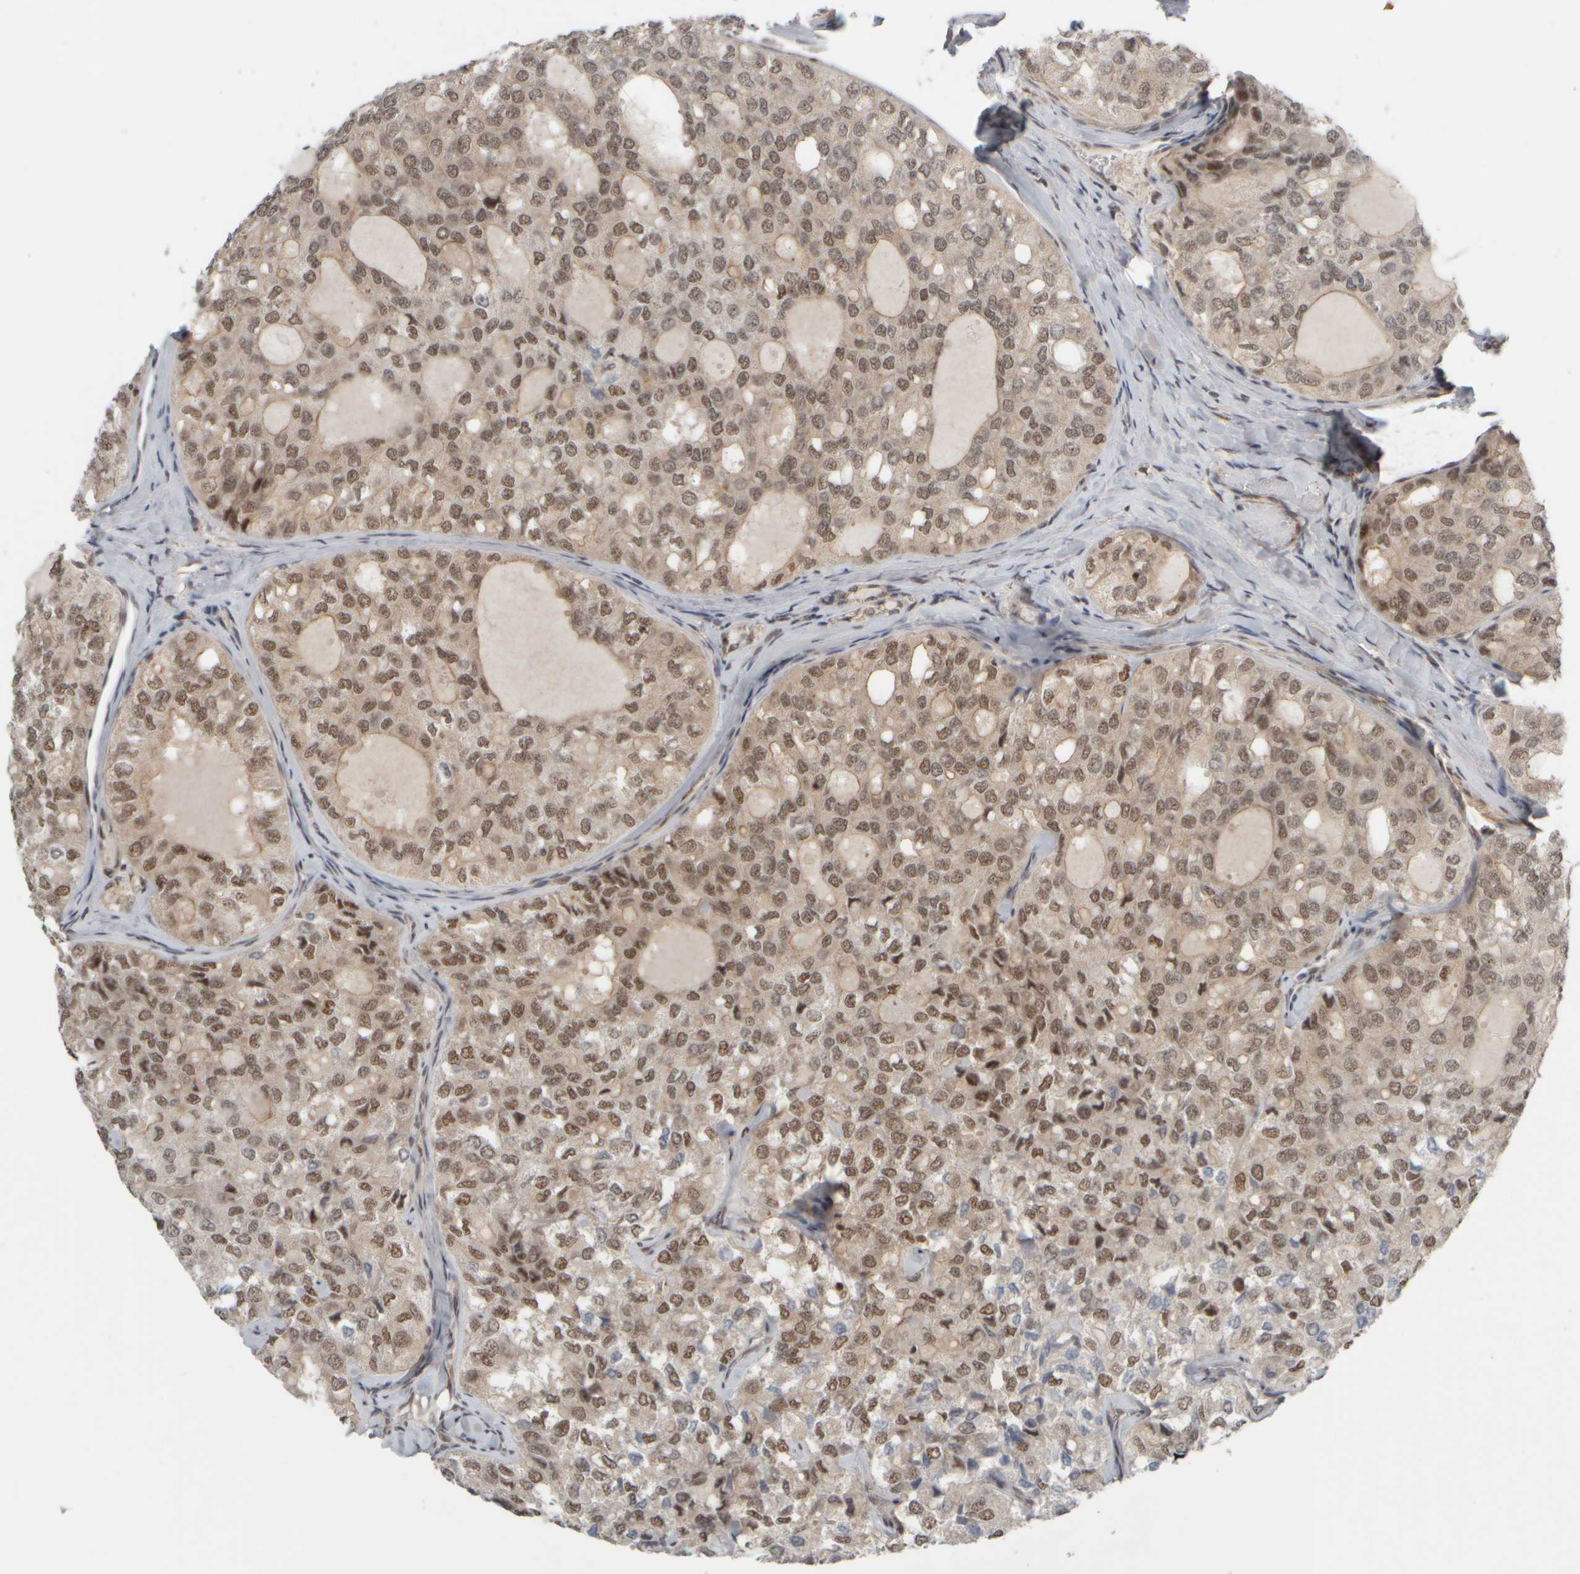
{"staining": {"intensity": "weak", "quantity": ">75%", "location": "nuclear"}, "tissue": "thyroid cancer", "cell_type": "Tumor cells", "image_type": "cancer", "snomed": [{"axis": "morphology", "description": "Follicular adenoma carcinoma, NOS"}, {"axis": "topography", "description": "Thyroid gland"}], "caption": "Immunohistochemical staining of human thyroid follicular adenoma carcinoma reveals low levels of weak nuclear protein staining in about >75% of tumor cells.", "gene": "SYNRG", "patient": {"sex": "male", "age": 75}}